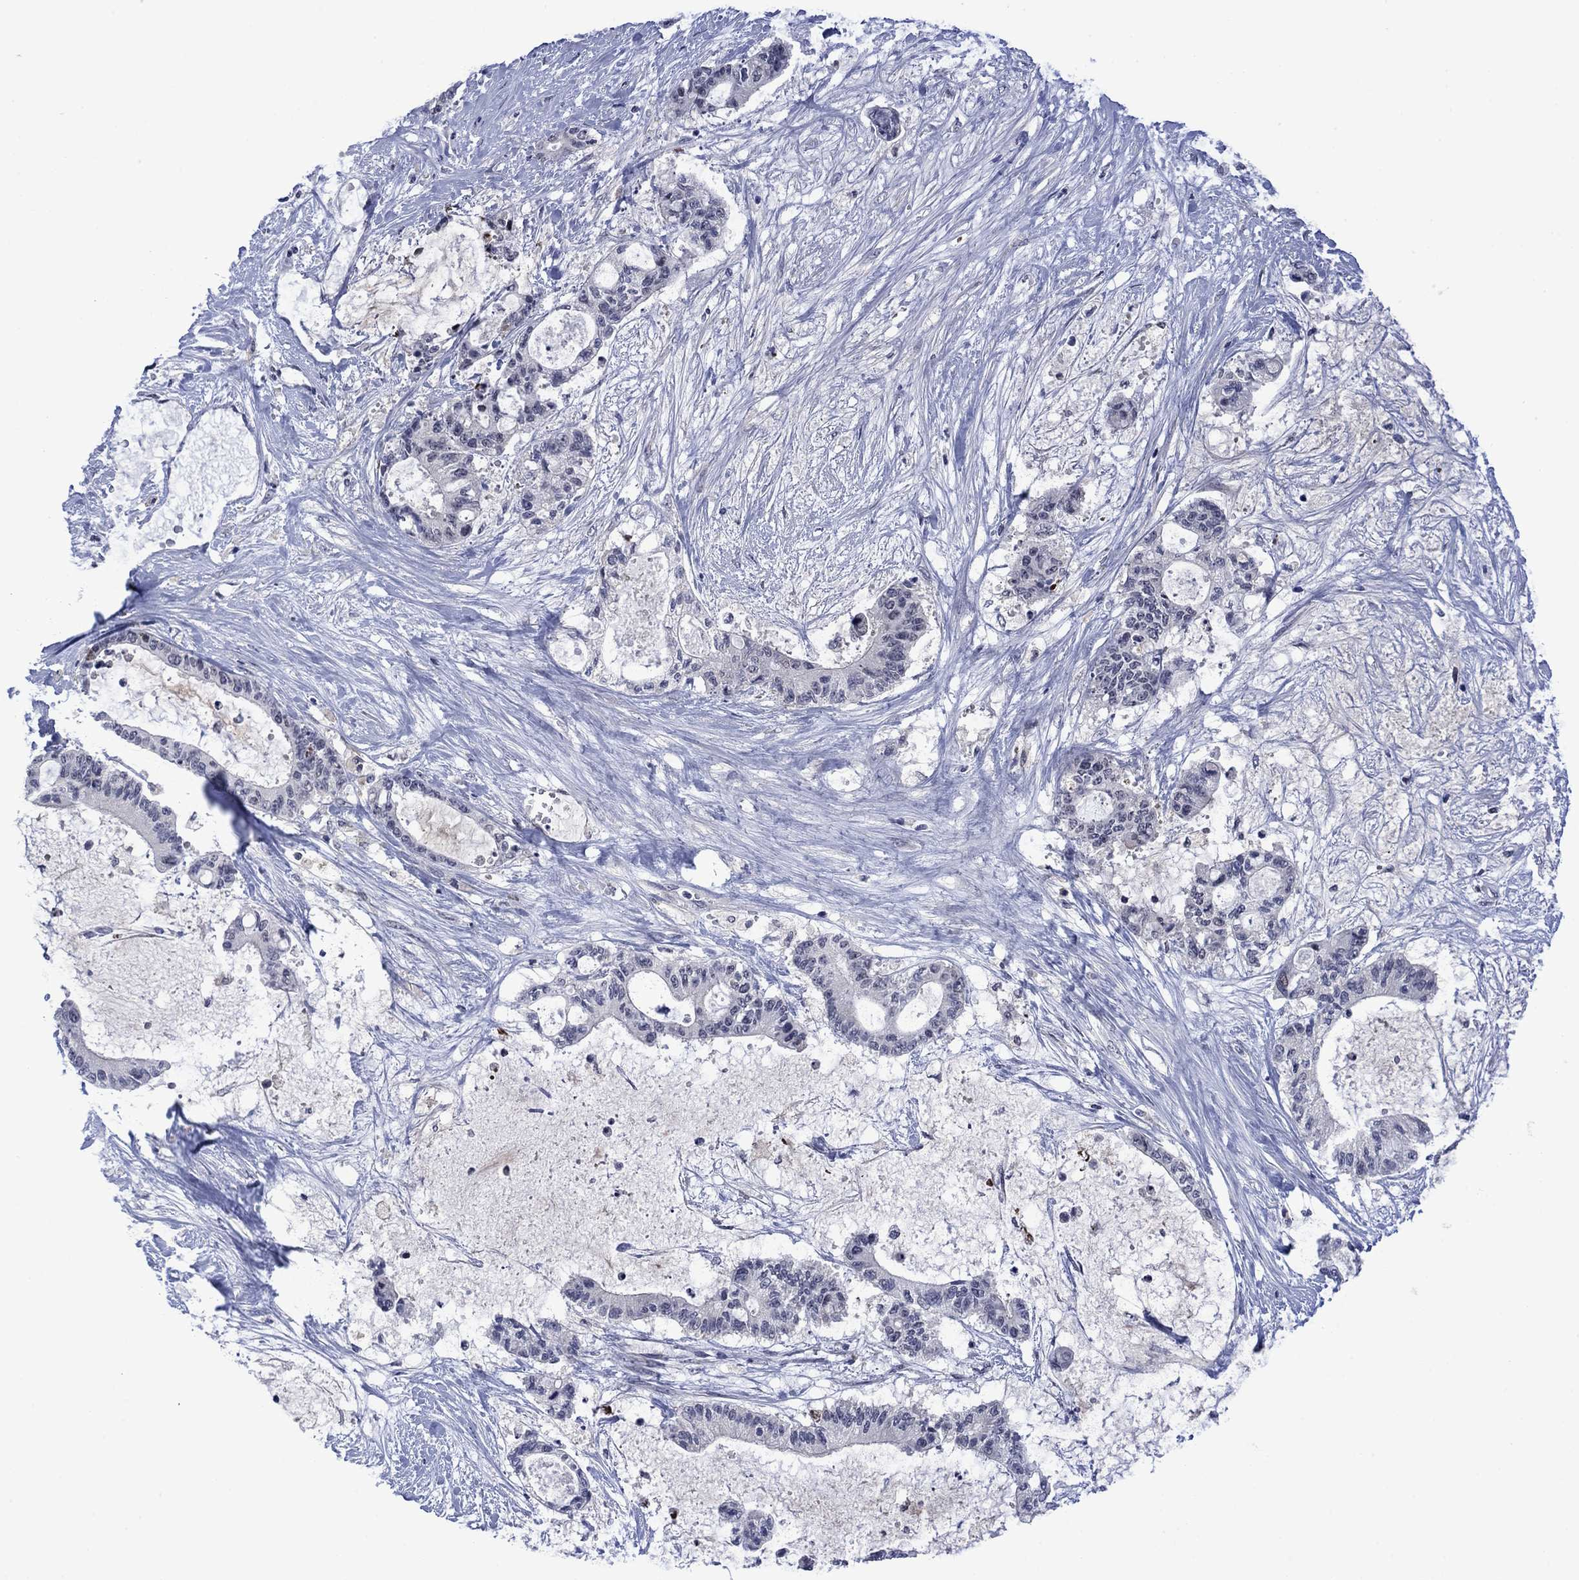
{"staining": {"intensity": "negative", "quantity": "none", "location": "none"}, "tissue": "liver cancer", "cell_type": "Tumor cells", "image_type": "cancer", "snomed": [{"axis": "morphology", "description": "Normal tissue, NOS"}, {"axis": "morphology", "description": "Cholangiocarcinoma"}, {"axis": "topography", "description": "Liver"}, {"axis": "topography", "description": "Peripheral nerve tissue"}], "caption": "Histopathology image shows no protein positivity in tumor cells of liver cancer tissue.", "gene": "AGL", "patient": {"sex": "female", "age": 73}}